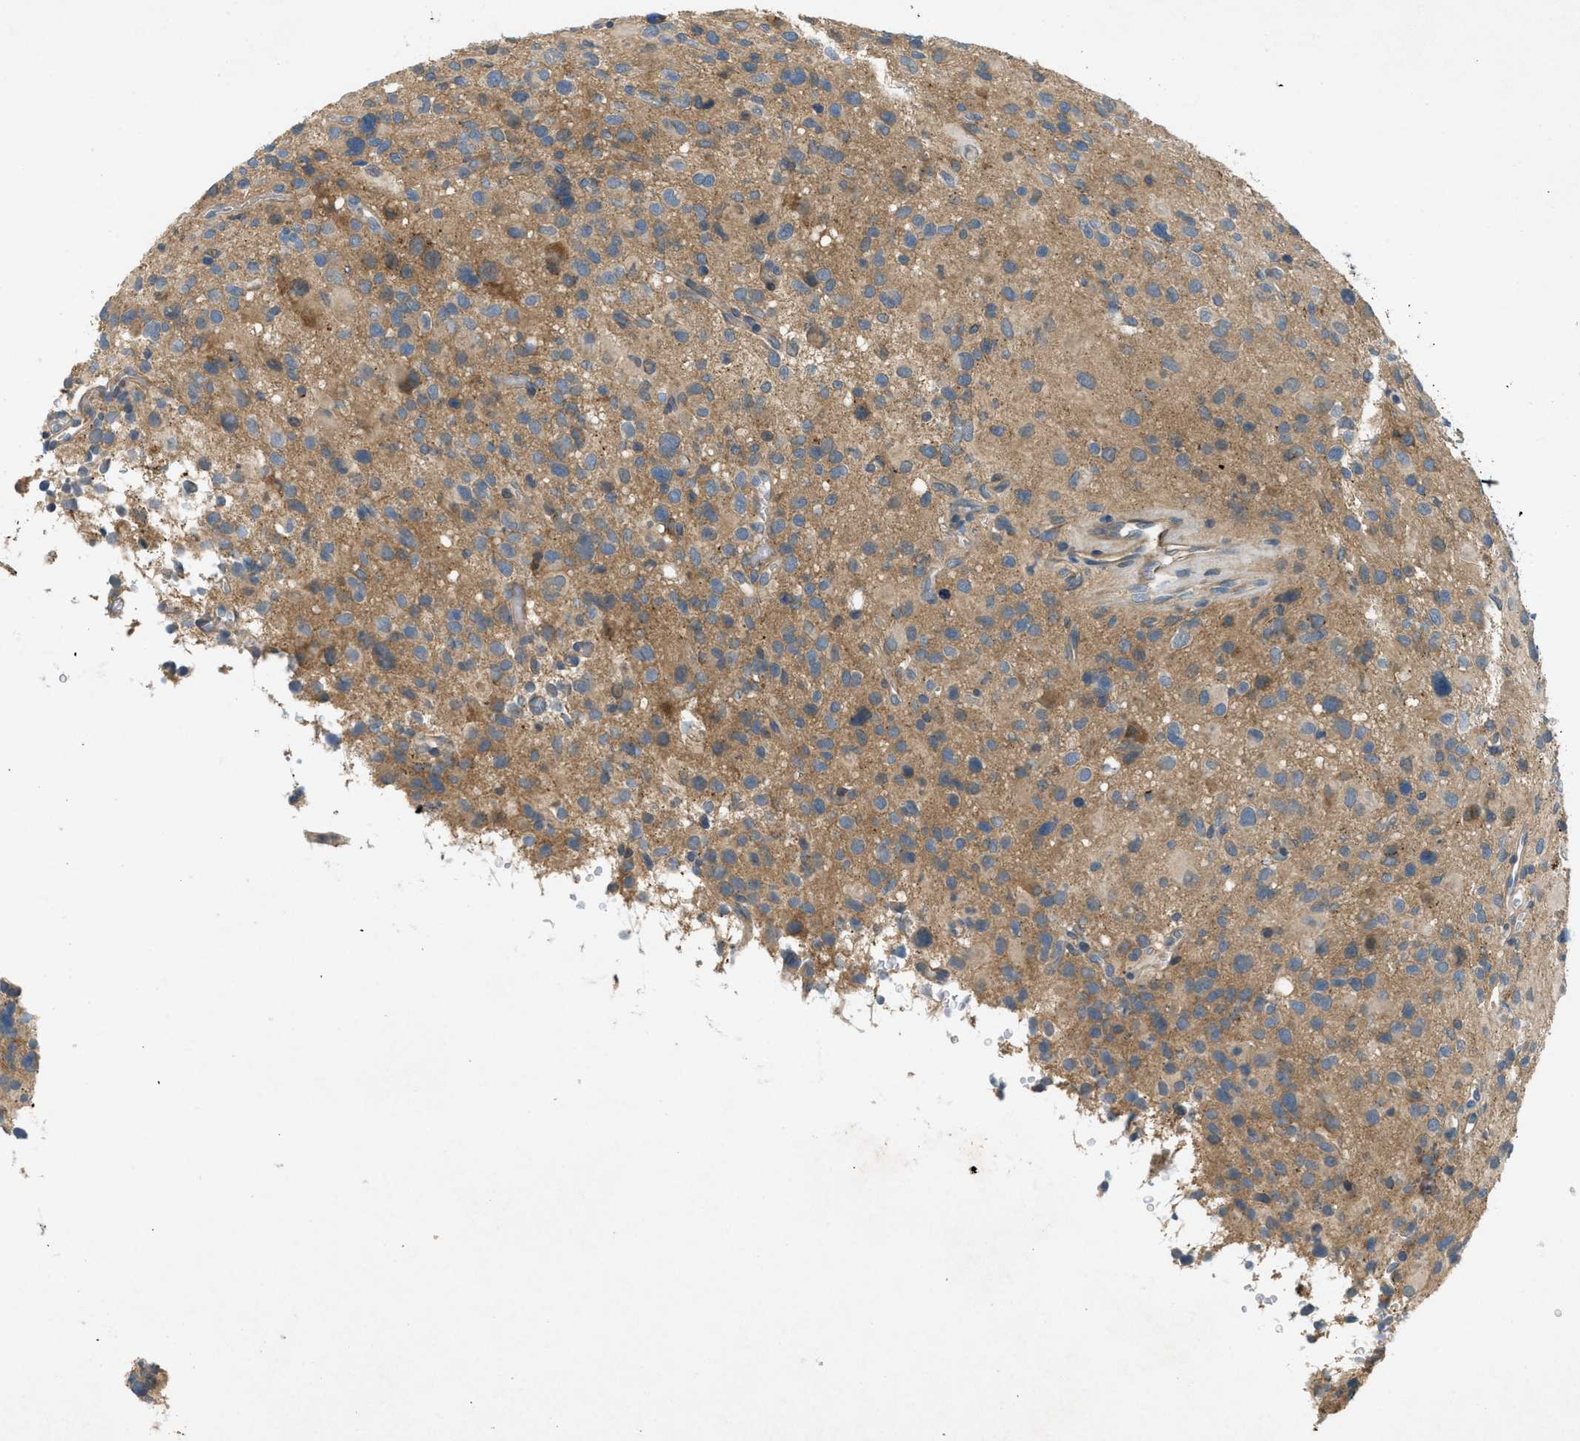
{"staining": {"intensity": "moderate", "quantity": "<25%", "location": "cytoplasmic/membranous"}, "tissue": "glioma", "cell_type": "Tumor cells", "image_type": "cancer", "snomed": [{"axis": "morphology", "description": "Glioma, malignant, High grade"}, {"axis": "topography", "description": "Brain"}], "caption": "An image of human glioma stained for a protein displays moderate cytoplasmic/membranous brown staining in tumor cells. The staining was performed using DAB (3,3'-diaminobenzidine) to visualize the protein expression in brown, while the nuclei were stained in blue with hematoxylin (Magnification: 20x).", "gene": "ADCY6", "patient": {"sex": "male", "age": 48}}